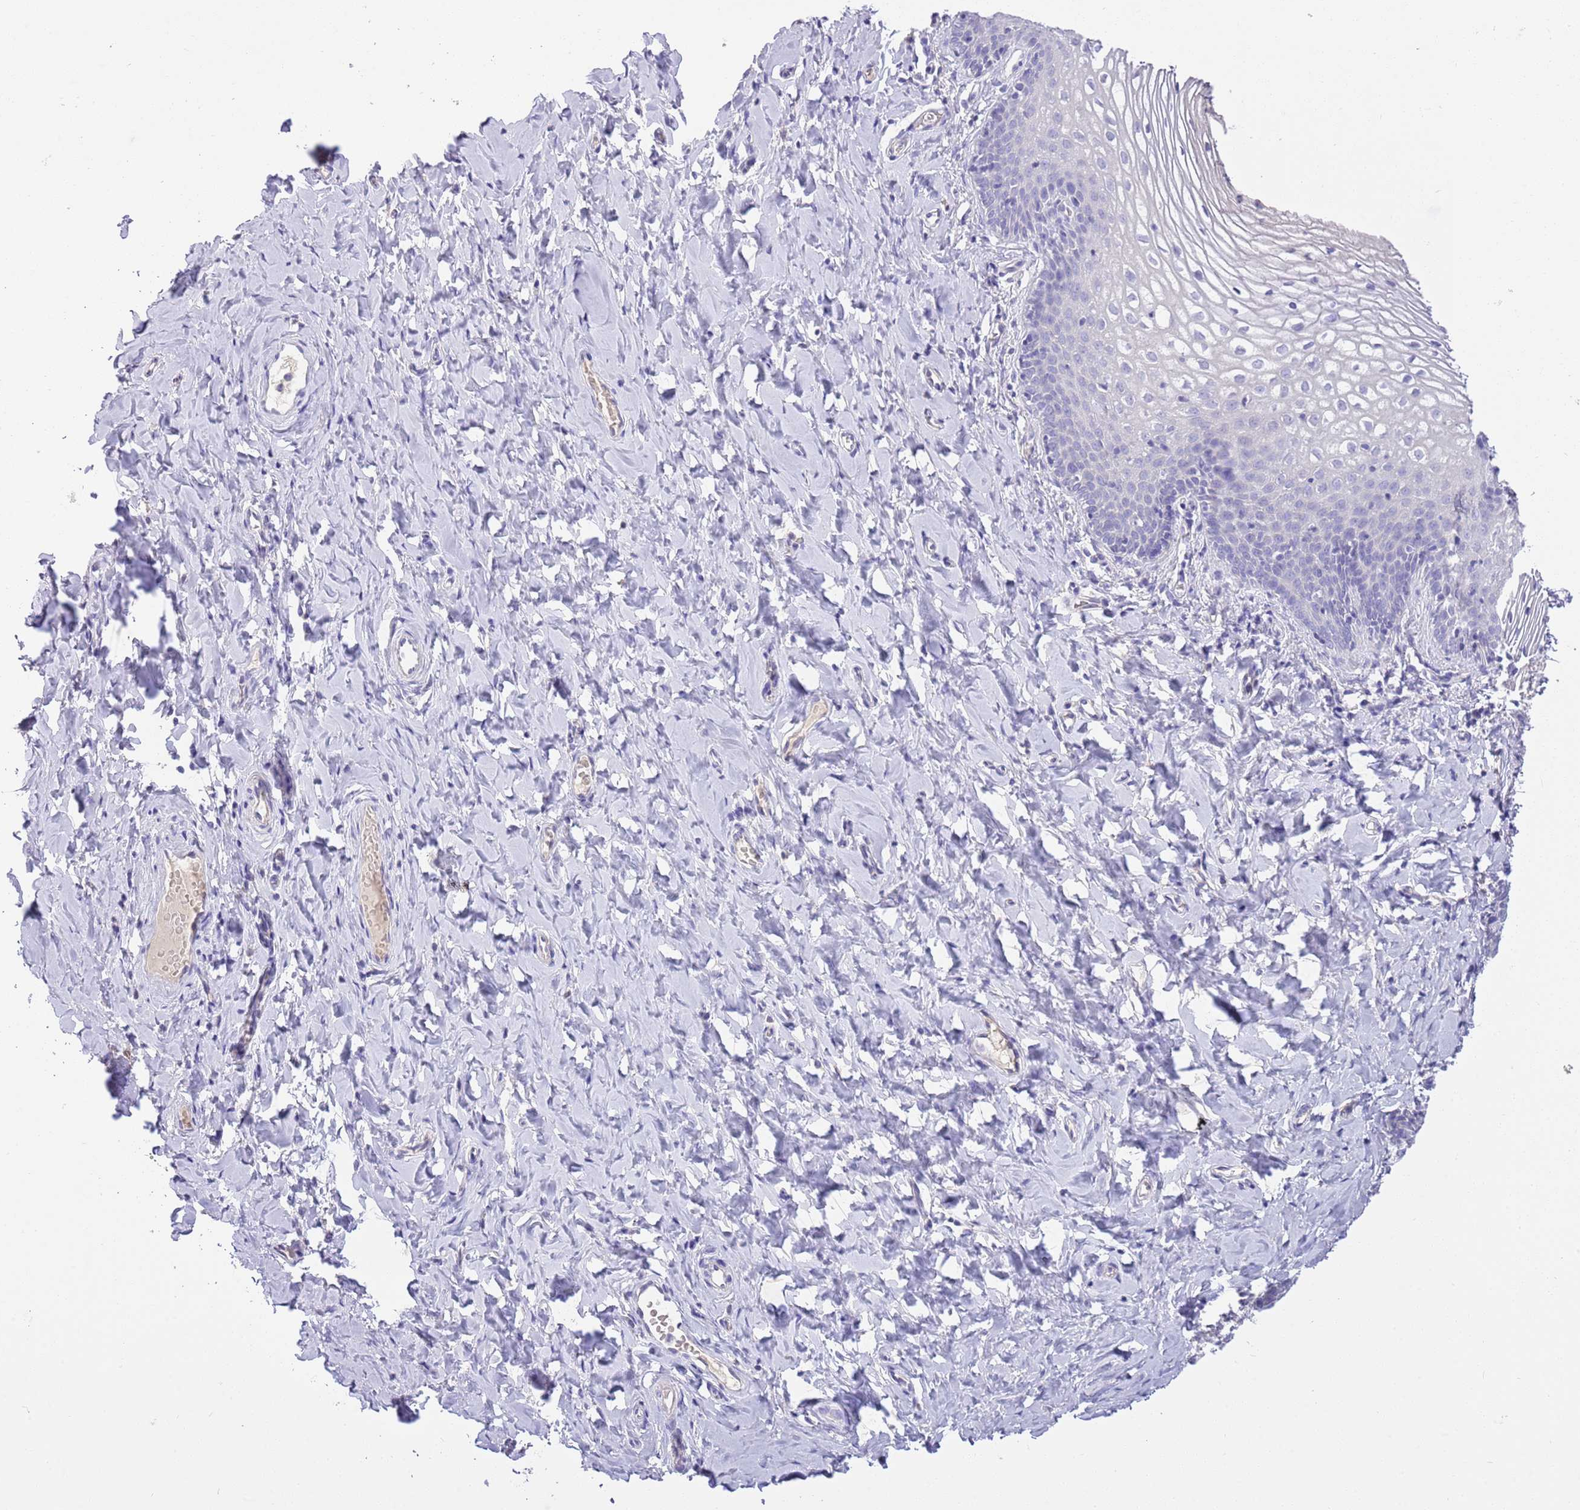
{"staining": {"intensity": "negative", "quantity": "none", "location": "none"}, "tissue": "vagina", "cell_type": "Squamous epithelial cells", "image_type": "normal", "snomed": [{"axis": "morphology", "description": "Normal tissue, NOS"}, {"axis": "topography", "description": "Vagina"}], "caption": "Image shows no significant protein positivity in squamous epithelial cells of unremarkable vagina.", "gene": "SFTPA1", "patient": {"sex": "female", "age": 60}}